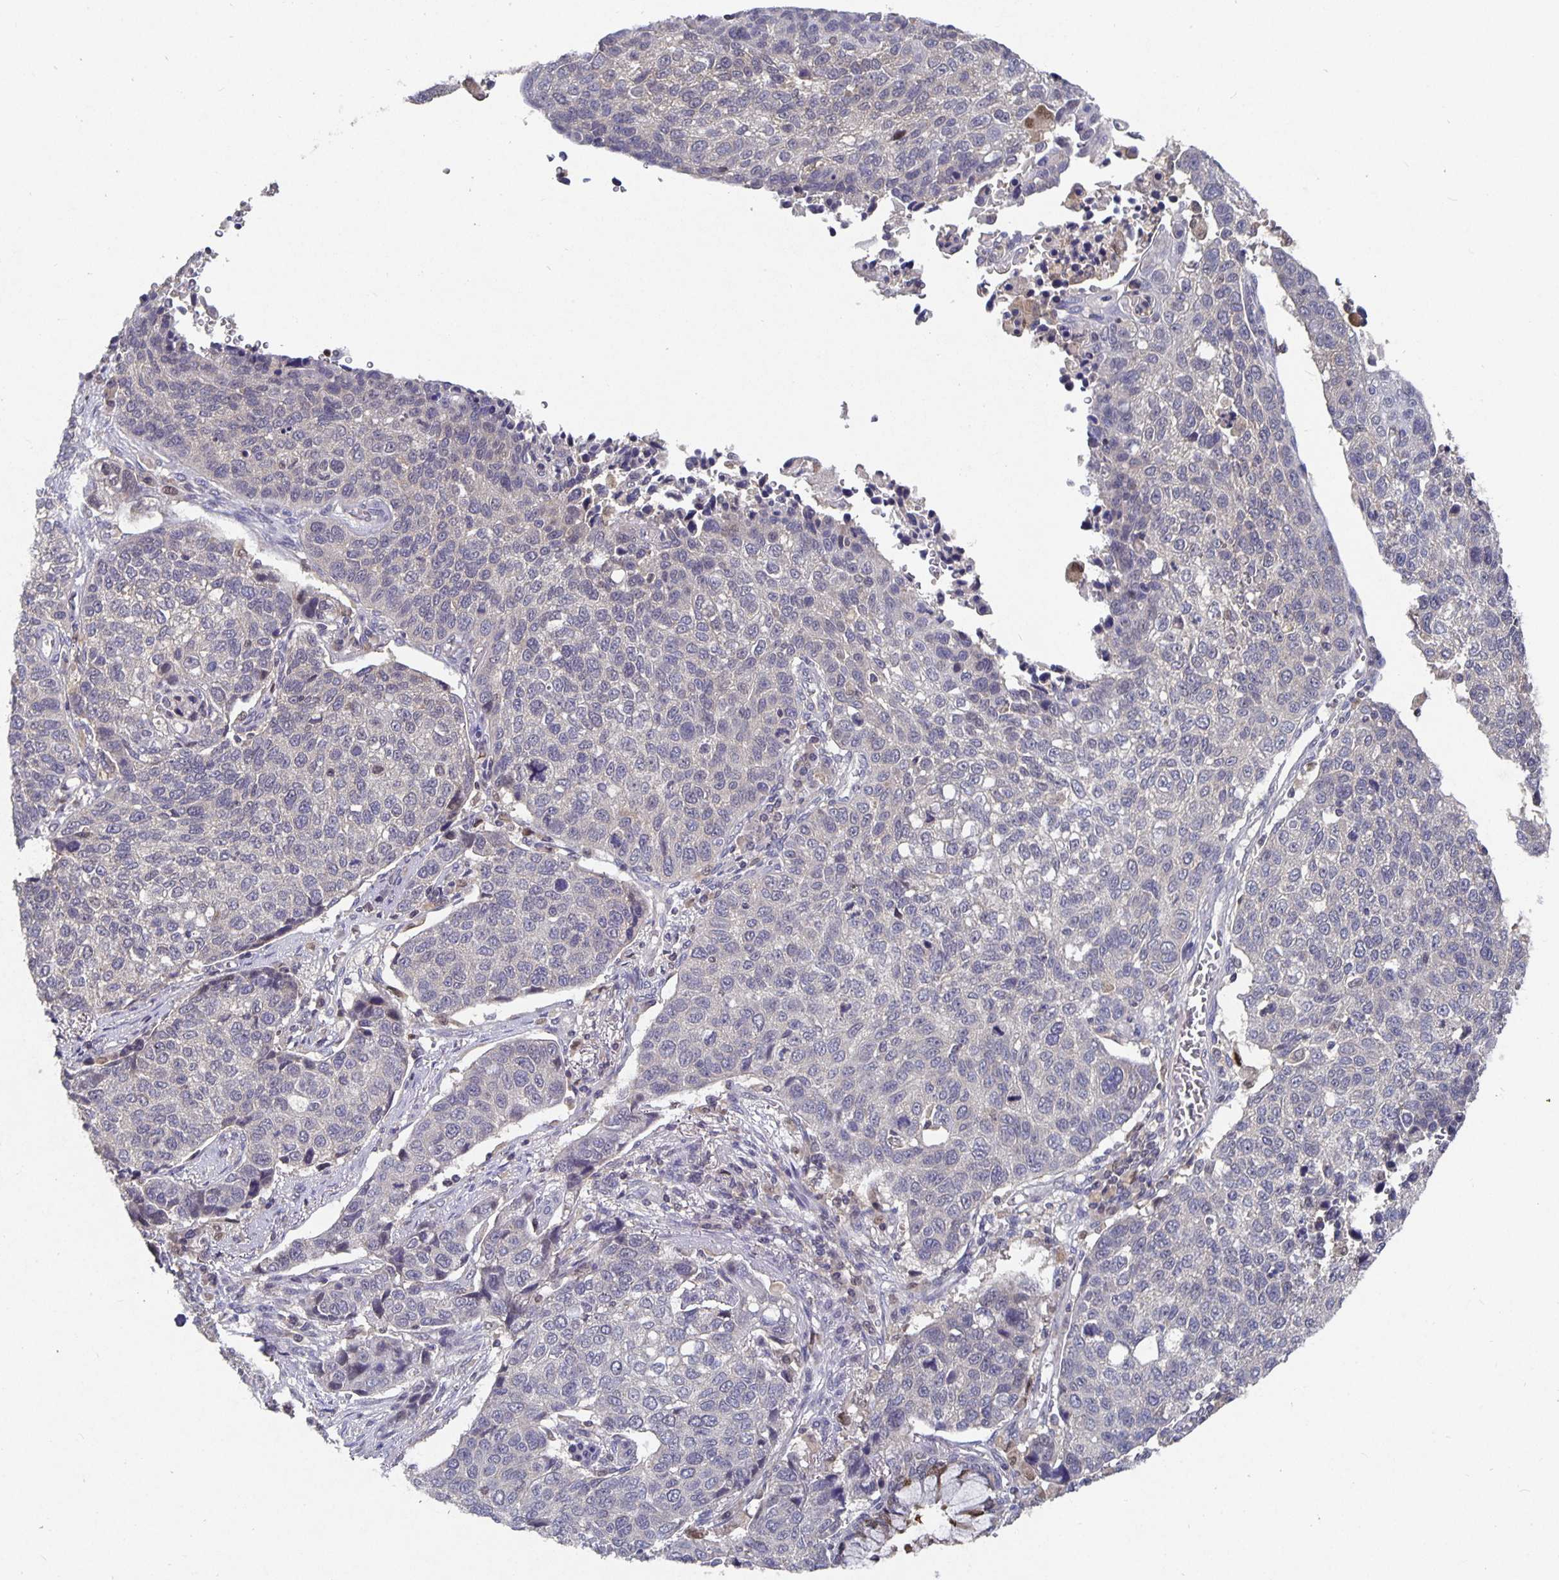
{"staining": {"intensity": "negative", "quantity": "none", "location": "none"}, "tissue": "lung cancer", "cell_type": "Tumor cells", "image_type": "cancer", "snomed": [{"axis": "morphology", "description": "Squamous cell carcinoma, NOS"}, {"axis": "topography", "description": "Lymph node"}, {"axis": "topography", "description": "Lung"}], "caption": "The IHC photomicrograph has no significant expression in tumor cells of lung squamous cell carcinoma tissue.", "gene": "HEPN1", "patient": {"sex": "male", "age": 61}}